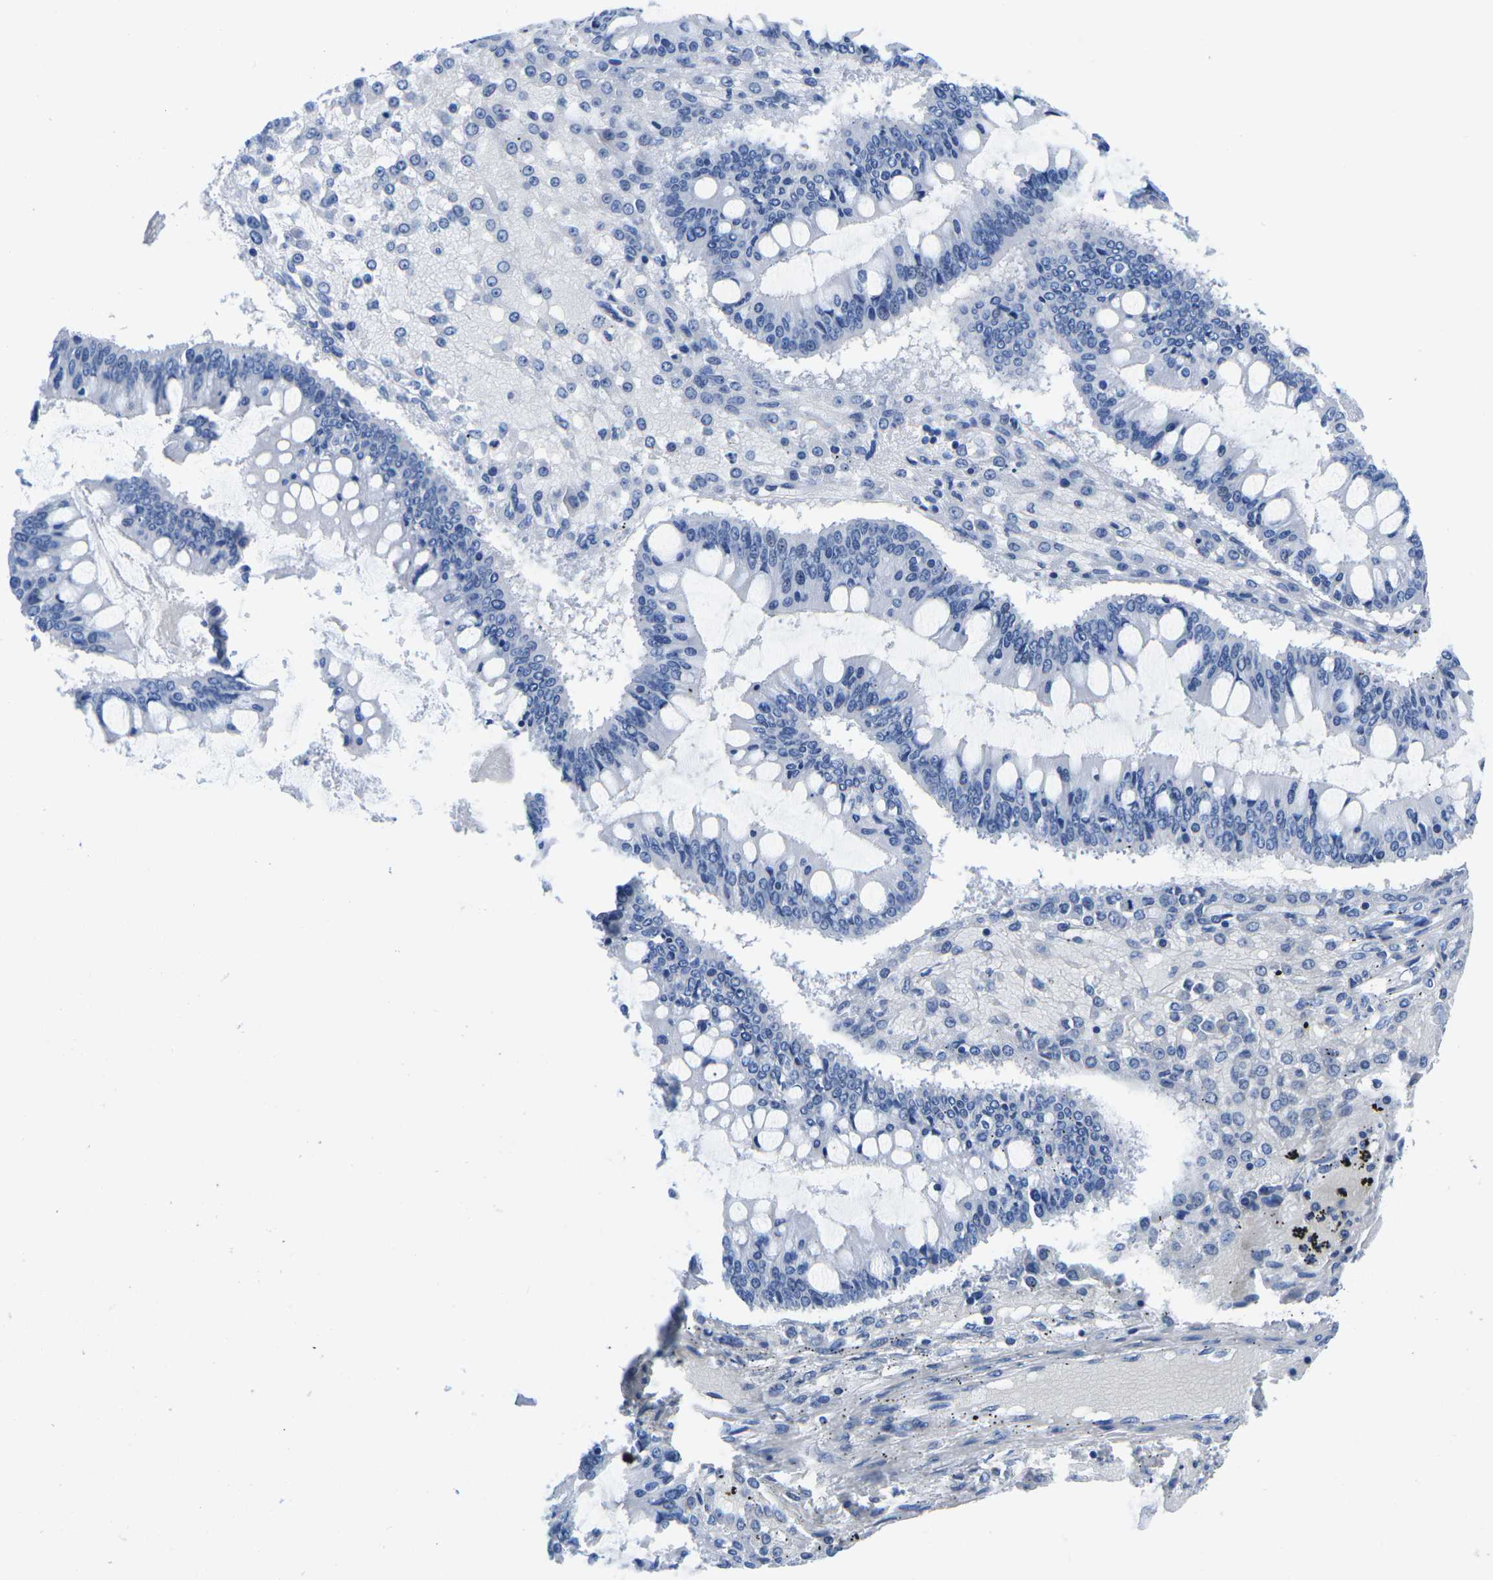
{"staining": {"intensity": "negative", "quantity": "none", "location": "none"}, "tissue": "ovarian cancer", "cell_type": "Tumor cells", "image_type": "cancer", "snomed": [{"axis": "morphology", "description": "Cystadenocarcinoma, mucinous, NOS"}, {"axis": "topography", "description": "Ovary"}], "caption": "A high-resolution photomicrograph shows IHC staining of ovarian cancer, which shows no significant staining in tumor cells.", "gene": "CYP1A2", "patient": {"sex": "female", "age": 73}}